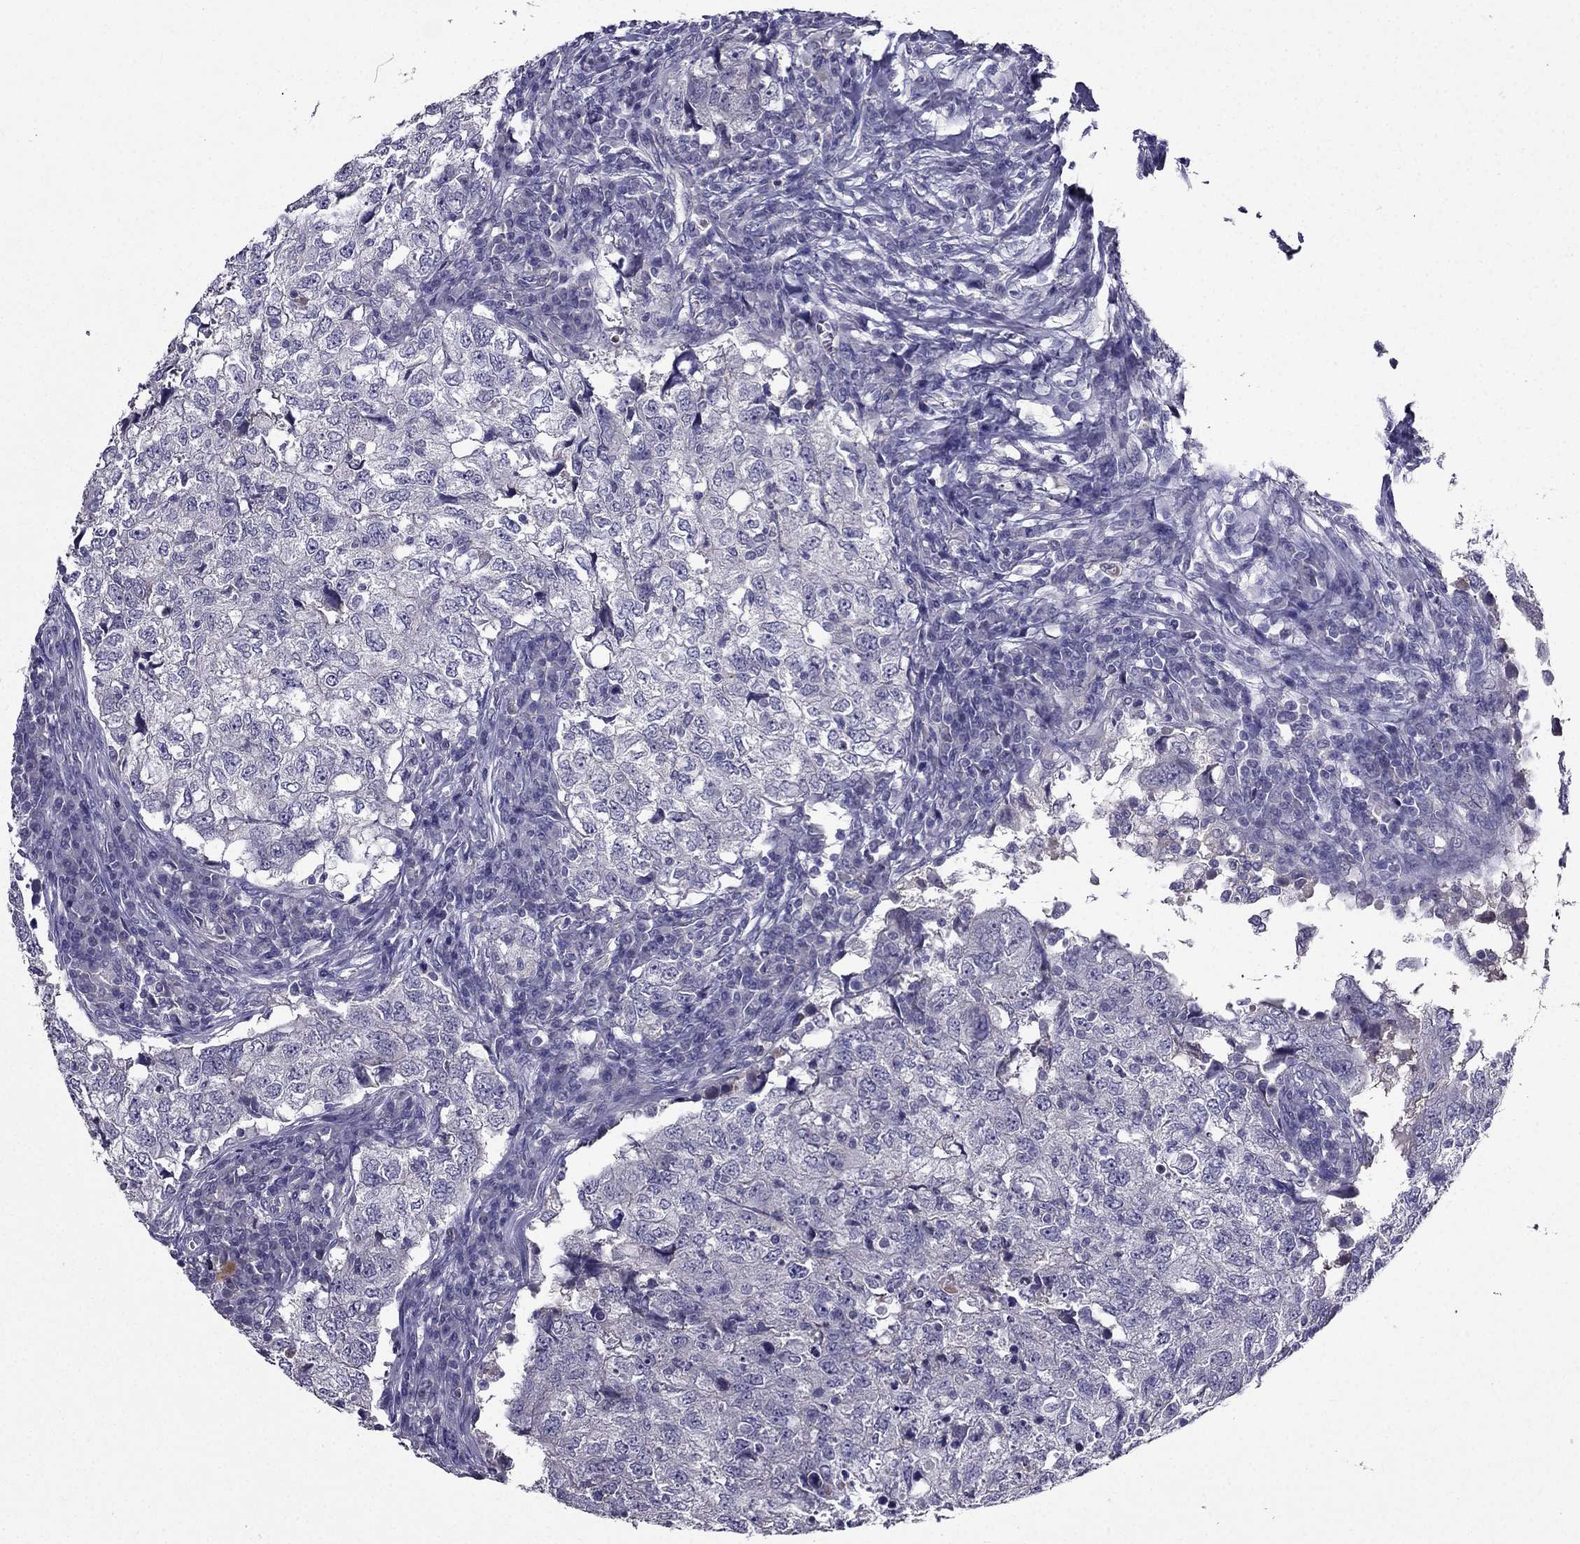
{"staining": {"intensity": "negative", "quantity": "none", "location": "none"}, "tissue": "breast cancer", "cell_type": "Tumor cells", "image_type": "cancer", "snomed": [{"axis": "morphology", "description": "Duct carcinoma"}, {"axis": "topography", "description": "Breast"}], "caption": "A high-resolution micrograph shows immunohistochemistry staining of breast intraductal carcinoma, which demonstrates no significant staining in tumor cells.", "gene": "DUSP15", "patient": {"sex": "female", "age": 30}}